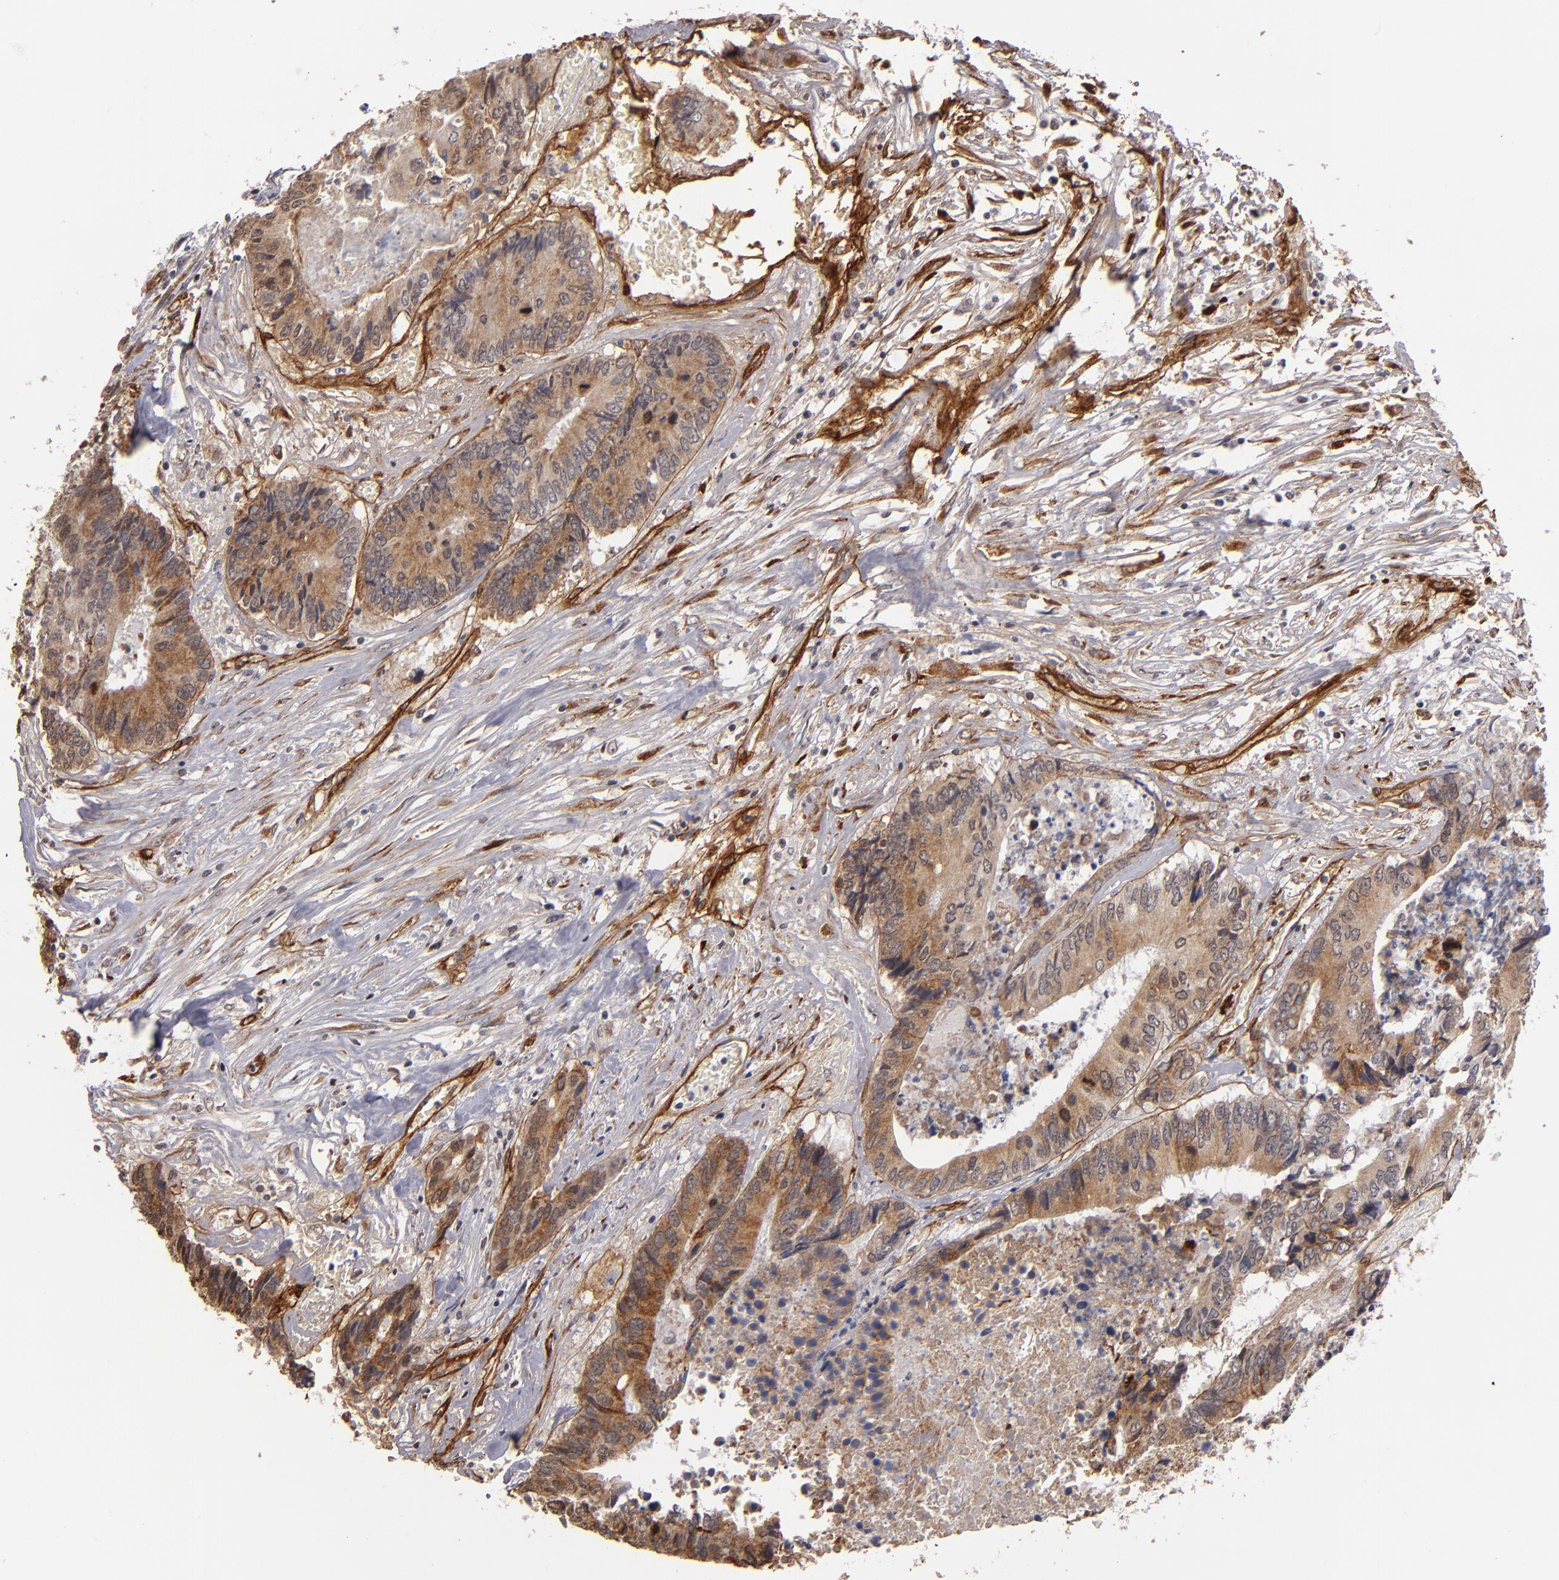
{"staining": {"intensity": "moderate", "quantity": ">75%", "location": "cytoplasmic/membranous"}, "tissue": "colorectal cancer", "cell_type": "Tumor cells", "image_type": "cancer", "snomed": [{"axis": "morphology", "description": "Adenocarcinoma, NOS"}, {"axis": "topography", "description": "Rectum"}], "caption": "Immunohistochemistry of adenocarcinoma (colorectal) demonstrates medium levels of moderate cytoplasmic/membranous staining in approximately >75% of tumor cells.", "gene": "LAMC1", "patient": {"sex": "male", "age": 55}}